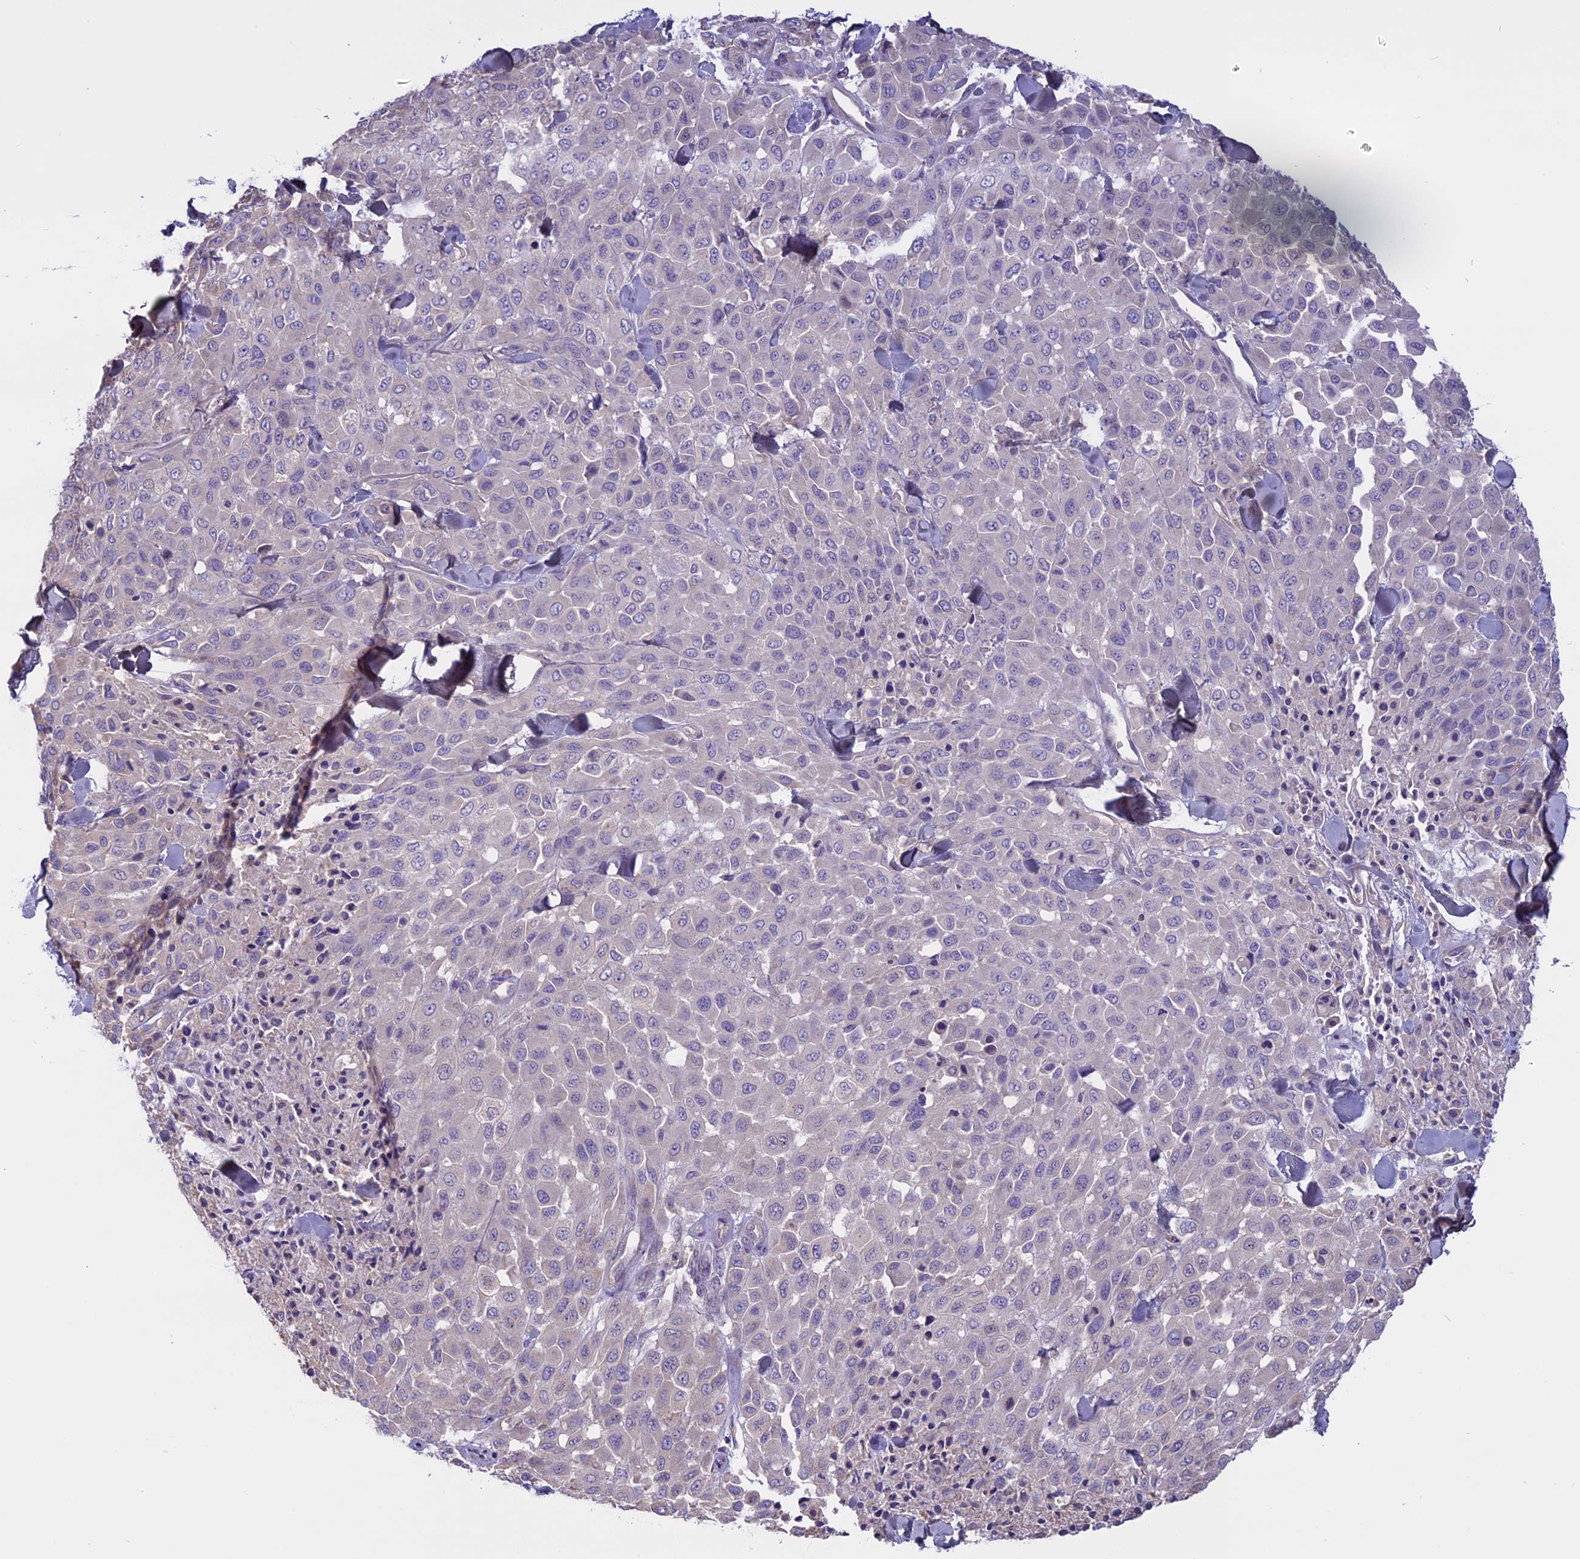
{"staining": {"intensity": "negative", "quantity": "none", "location": "none"}, "tissue": "melanoma", "cell_type": "Tumor cells", "image_type": "cancer", "snomed": [{"axis": "morphology", "description": "Malignant melanoma, Metastatic site"}, {"axis": "topography", "description": "Skin"}], "caption": "Immunohistochemistry (IHC) photomicrograph of neoplastic tissue: malignant melanoma (metastatic site) stained with DAB (3,3'-diaminobenzidine) exhibits no significant protein positivity in tumor cells.", "gene": "DCTN5", "patient": {"sex": "female", "age": 81}}